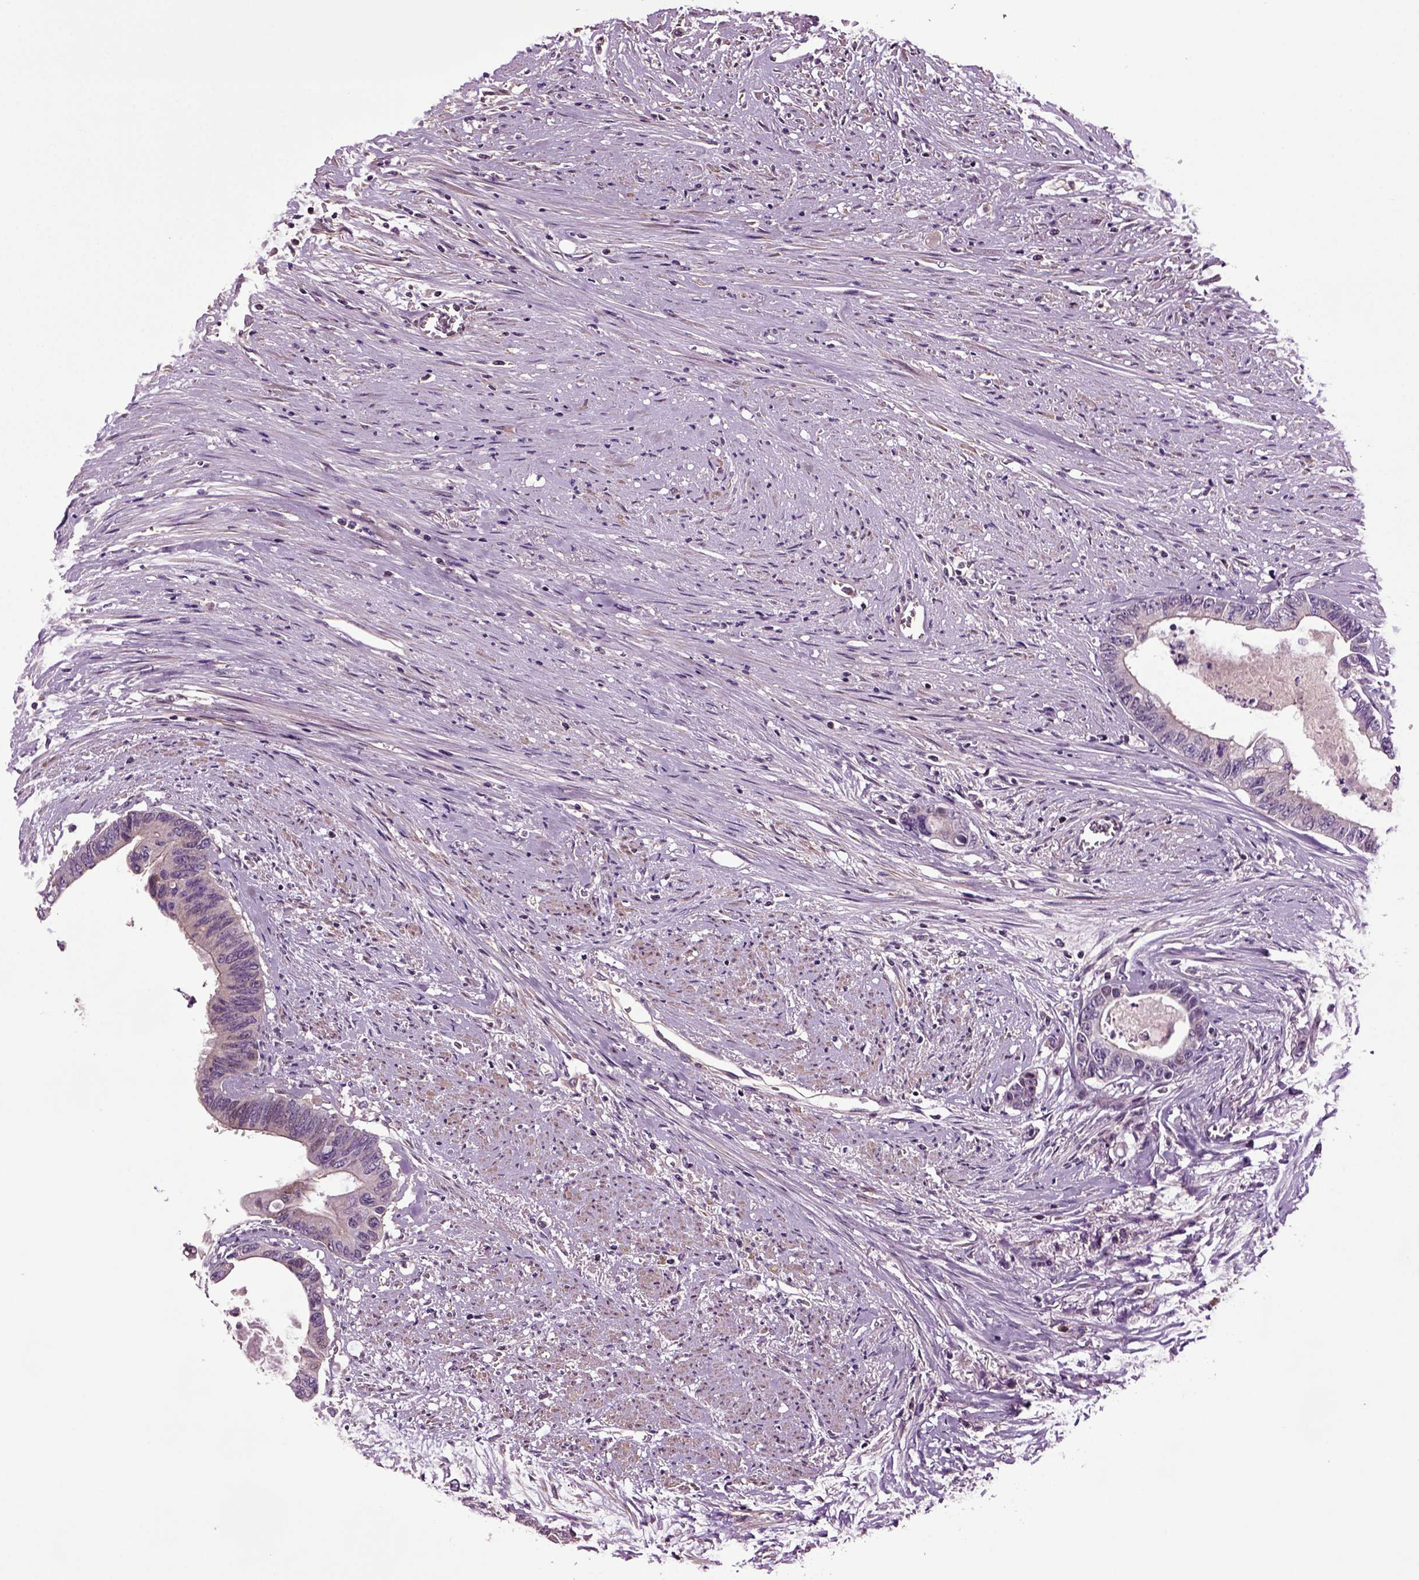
{"staining": {"intensity": "moderate", "quantity": "<25%", "location": "cytoplasmic/membranous"}, "tissue": "colorectal cancer", "cell_type": "Tumor cells", "image_type": "cancer", "snomed": [{"axis": "morphology", "description": "Adenocarcinoma, NOS"}, {"axis": "topography", "description": "Rectum"}], "caption": "About <25% of tumor cells in colorectal adenocarcinoma show moderate cytoplasmic/membranous protein staining as visualized by brown immunohistochemical staining.", "gene": "HAGHL", "patient": {"sex": "male", "age": 59}}